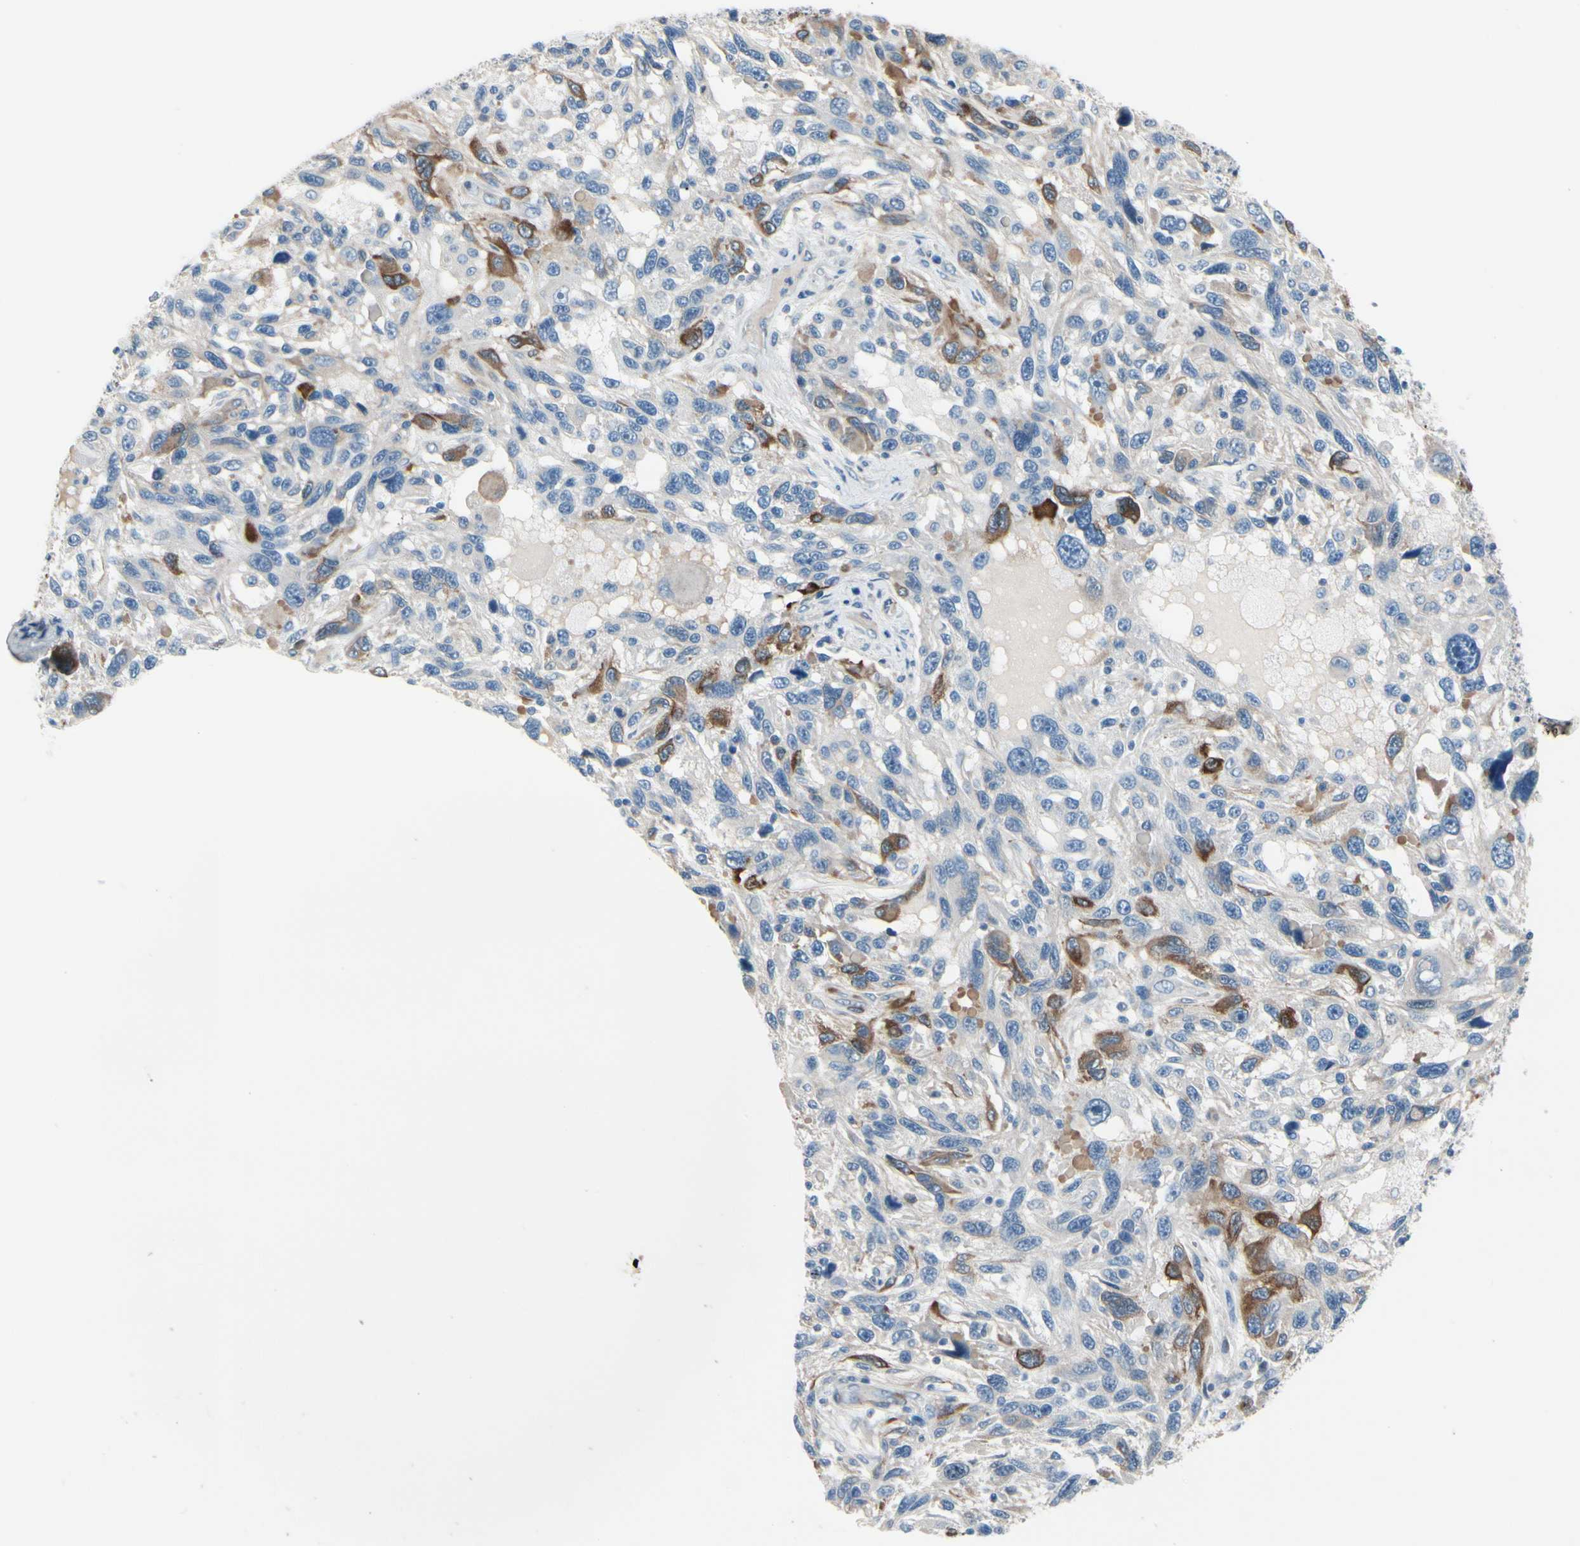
{"staining": {"intensity": "strong", "quantity": "<25%", "location": "cytoplasmic/membranous"}, "tissue": "melanoma", "cell_type": "Tumor cells", "image_type": "cancer", "snomed": [{"axis": "morphology", "description": "Malignant melanoma, NOS"}, {"axis": "topography", "description": "Skin"}], "caption": "This histopathology image displays malignant melanoma stained with IHC to label a protein in brown. The cytoplasmic/membranous of tumor cells show strong positivity for the protein. Nuclei are counter-stained blue.", "gene": "MAP2", "patient": {"sex": "male", "age": 53}}